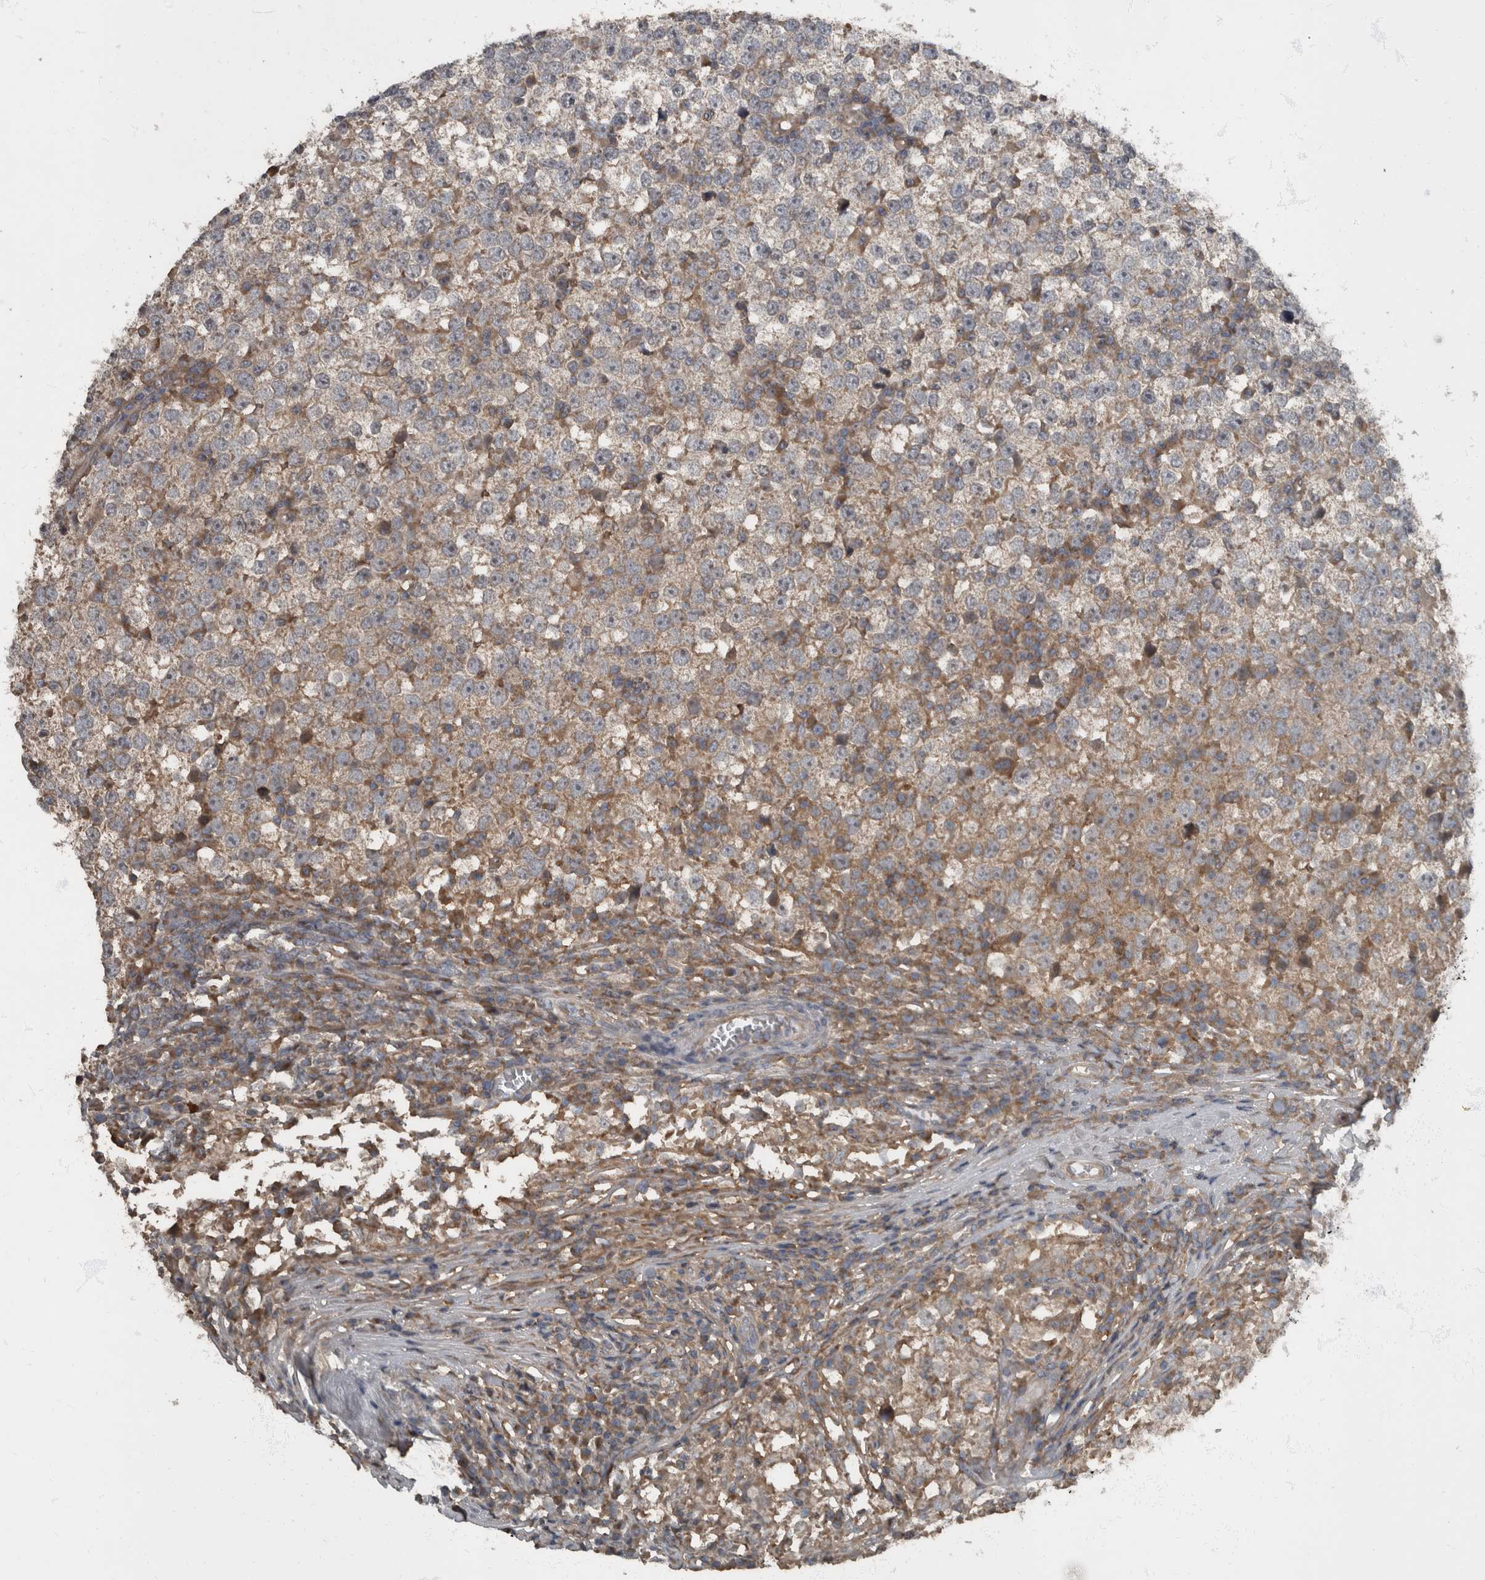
{"staining": {"intensity": "weak", "quantity": ">75%", "location": "cytoplasmic/membranous"}, "tissue": "testis cancer", "cell_type": "Tumor cells", "image_type": "cancer", "snomed": [{"axis": "morphology", "description": "Seminoma, NOS"}, {"axis": "topography", "description": "Testis"}], "caption": "Weak cytoplasmic/membranous expression is present in approximately >75% of tumor cells in testis seminoma.", "gene": "RABGGTB", "patient": {"sex": "male", "age": 65}}